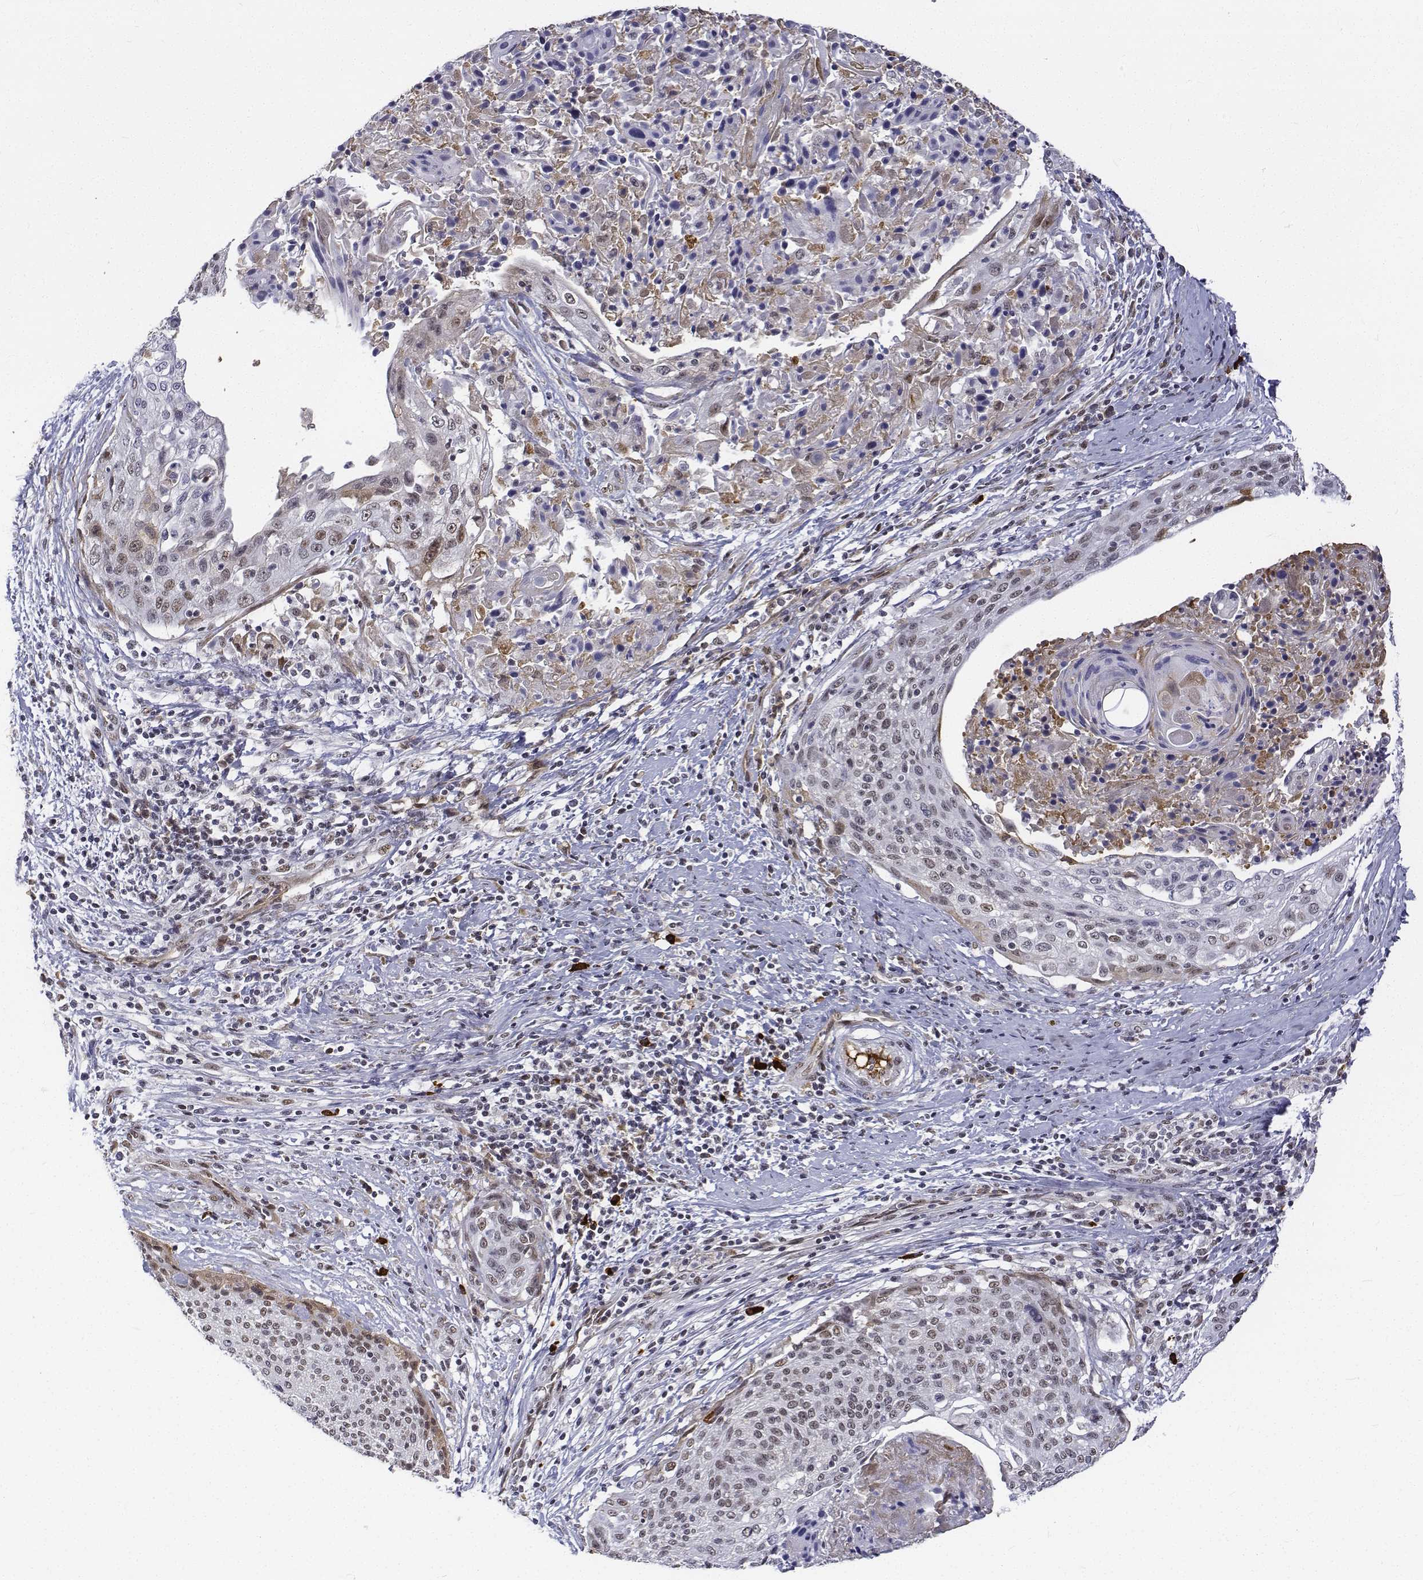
{"staining": {"intensity": "weak", "quantity": "<25%", "location": "nuclear"}, "tissue": "cervical cancer", "cell_type": "Tumor cells", "image_type": "cancer", "snomed": [{"axis": "morphology", "description": "Squamous cell carcinoma, NOS"}, {"axis": "topography", "description": "Cervix"}], "caption": "Tumor cells are negative for brown protein staining in cervical squamous cell carcinoma.", "gene": "ATRX", "patient": {"sex": "female", "age": 31}}